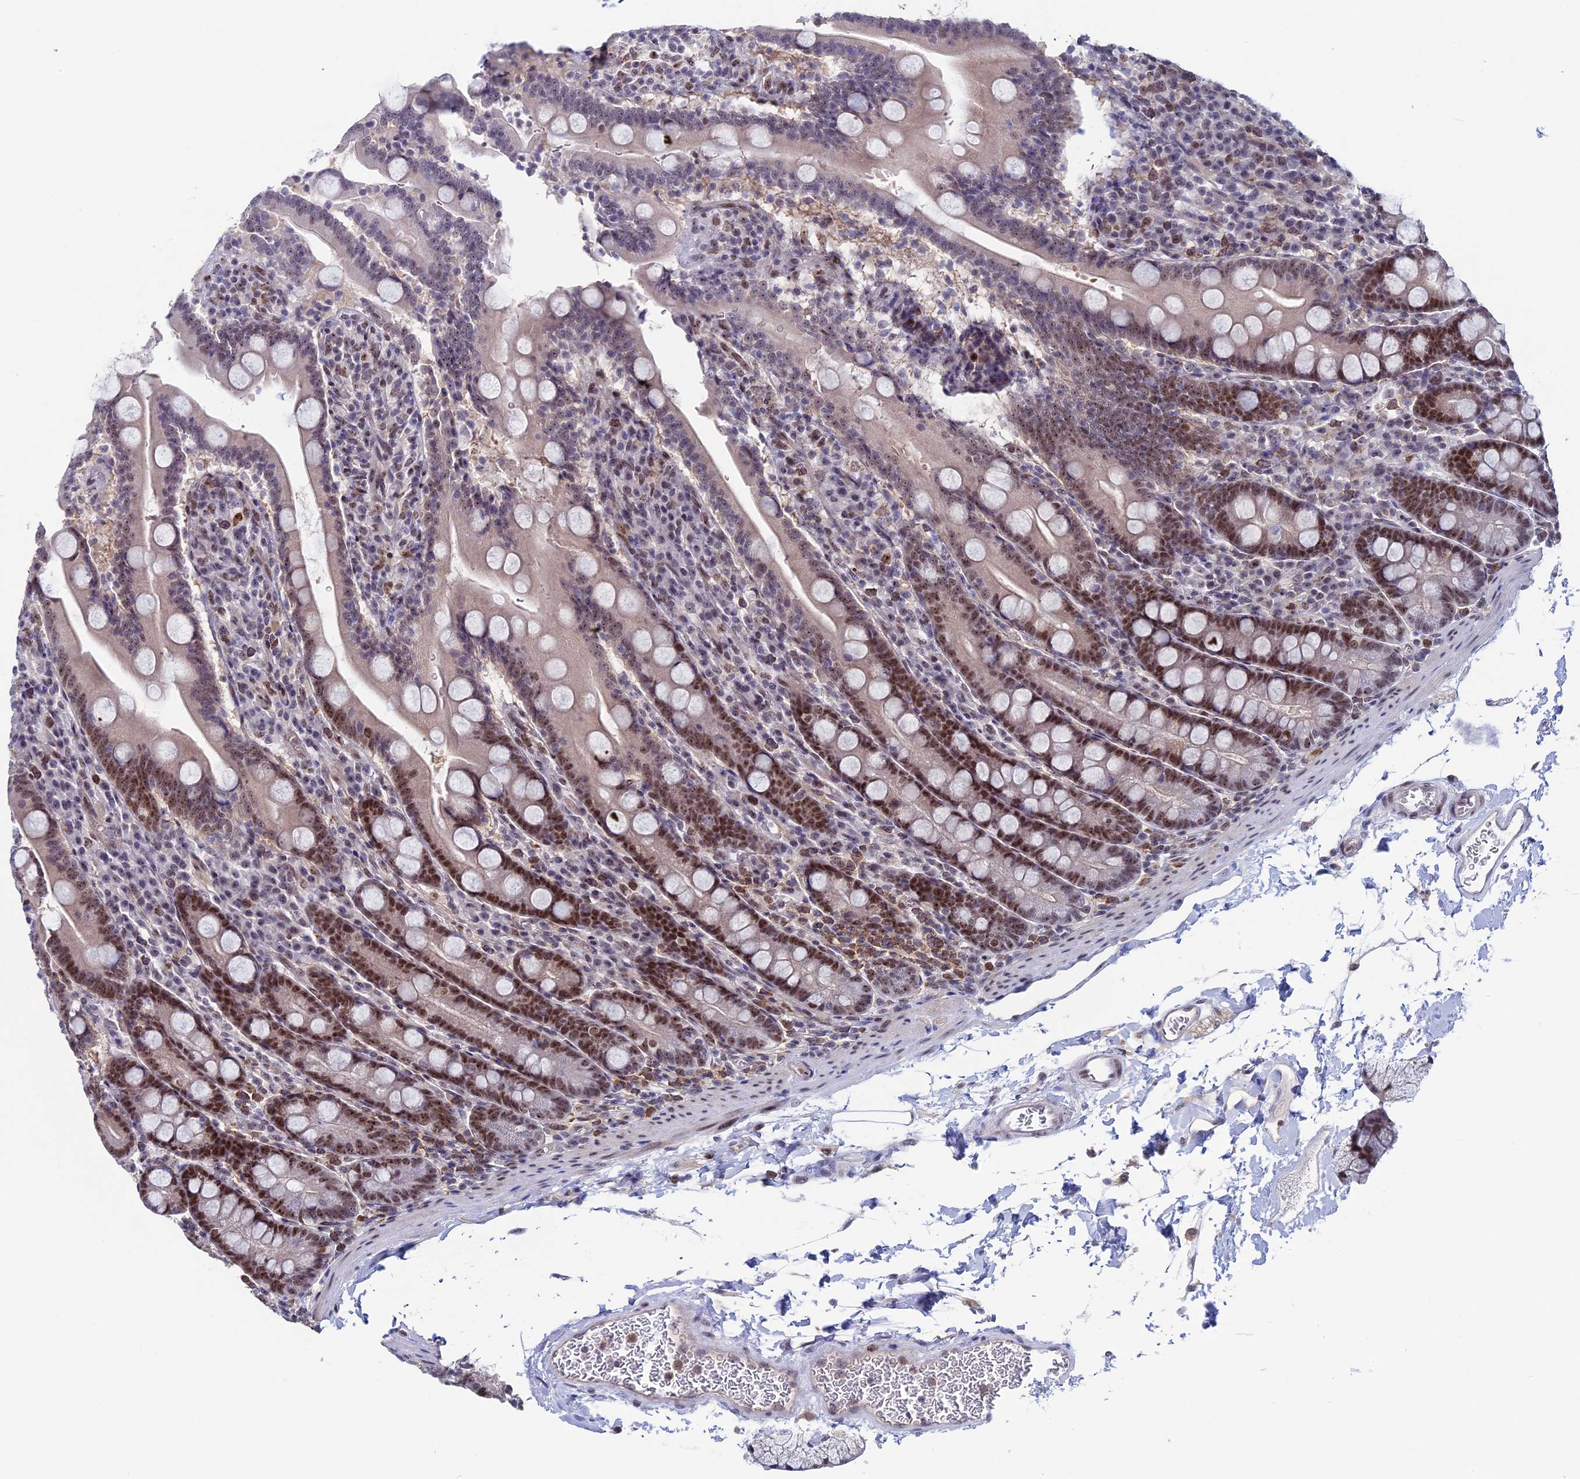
{"staining": {"intensity": "moderate", "quantity": "25%-75%", "location": "nuclear"}, "tissue": "duodenum", "cell_type": "Glandular cells", "image_type": "normal", "snomed": [{"axis": "morphology", "description": "Normal tissue, NOS"}, {"axis": "topography", "description": "Duodenum"}], "caption": "Immunohistochemistry (DAB) staining of normal human duodenum reveals moderate nuclear protein expression in about 25%-75% of glandular cells. Using DAB (3,3'-diaminobenzidine) (brown) and hematoxylin (blue) stains, captured at high magnification using brightfield microscopy.", "gene": "CCDC86", "patient": {"sex": "male", "age": 35}}